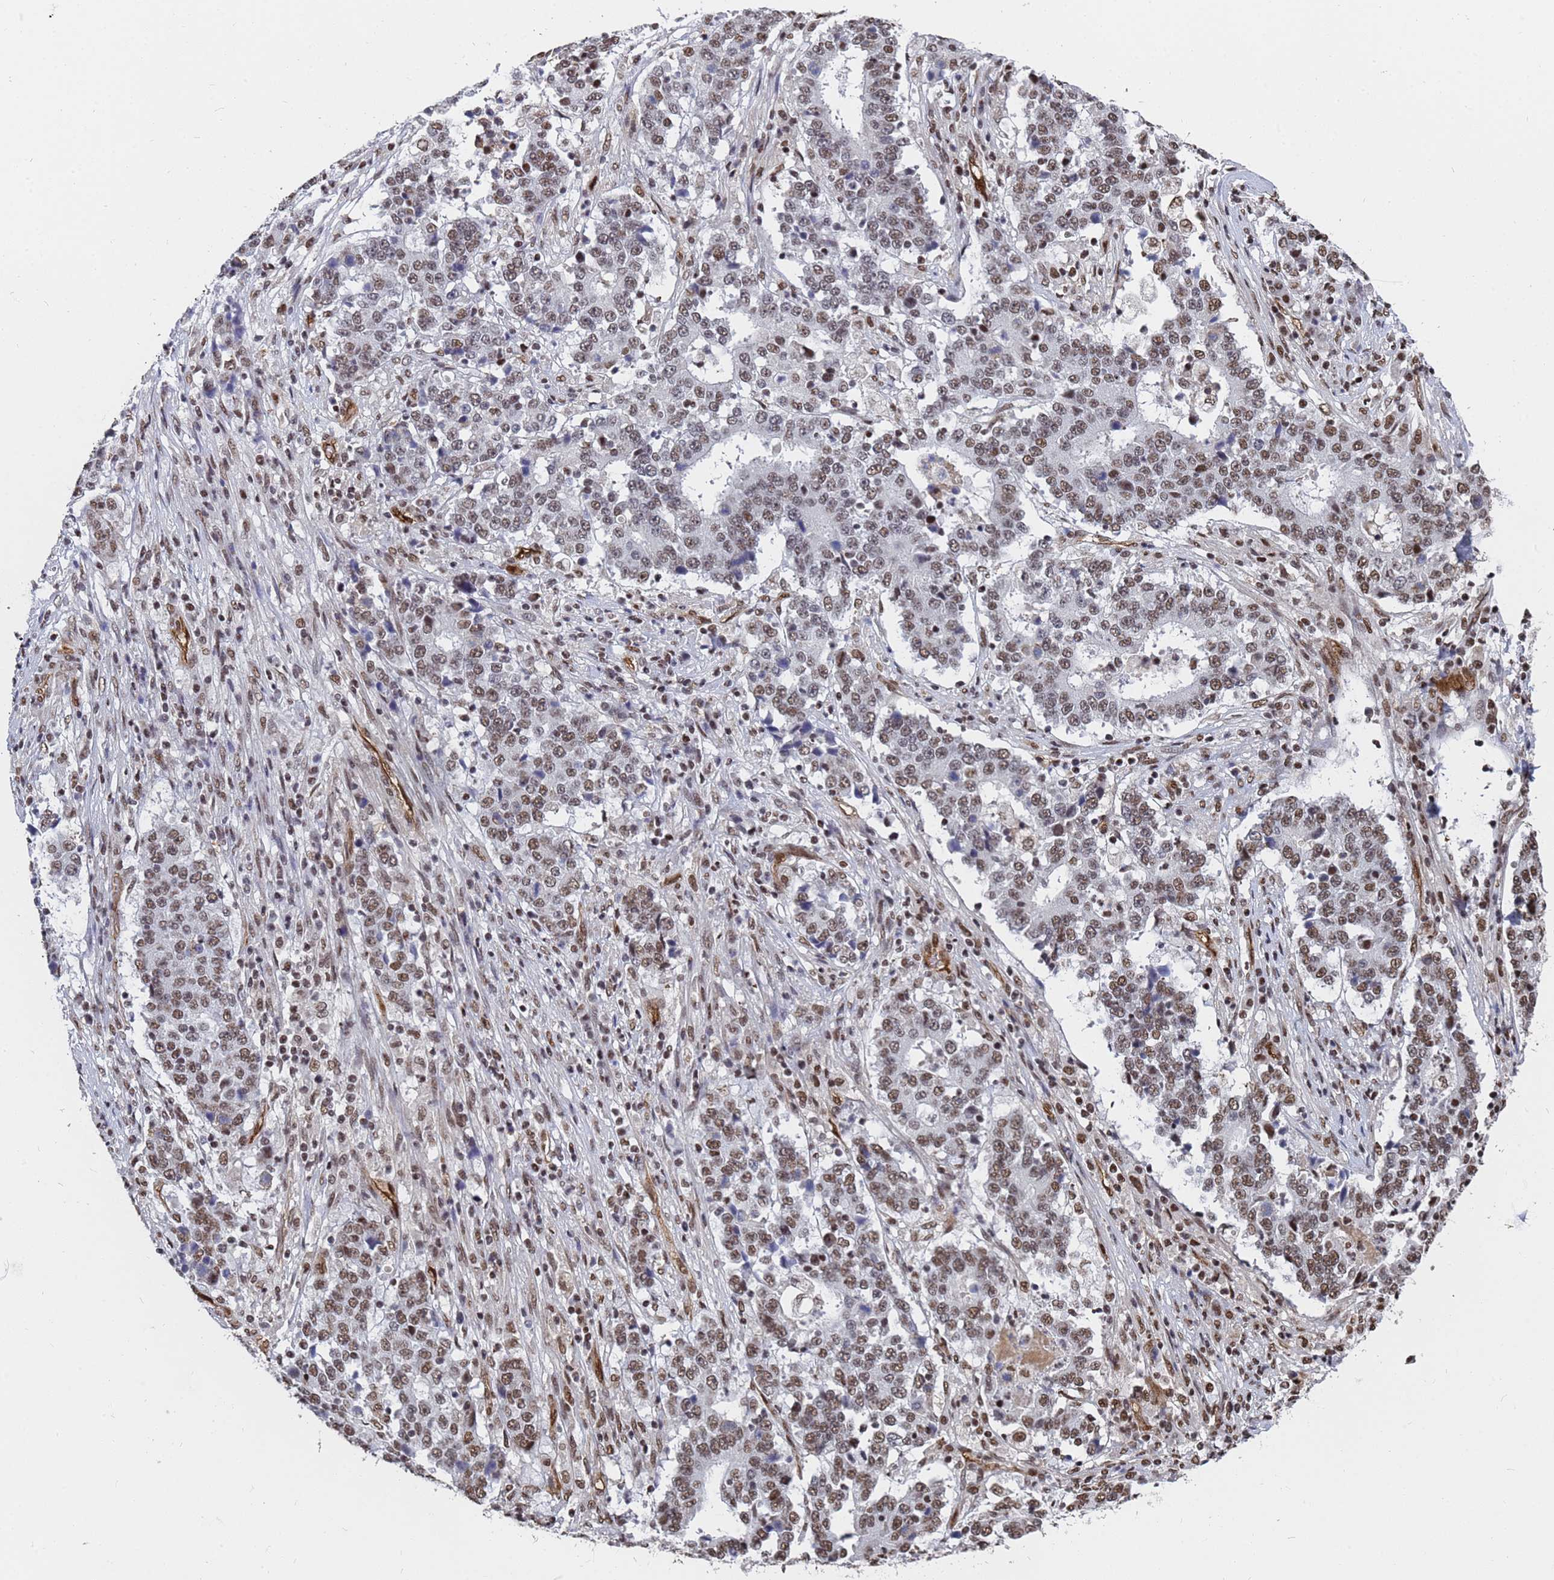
{"staining": {"intensity": "moderate", "quantity": "25%-75%", "location": "nuclear"}, "tissue": "stomach cancer", "cell_type": "Tumor cells", "image_type": "cancer", "snomed": [{"axis": "morphology", "description": "Adenocarcinoma, NOS"}, {"axis": "topography", "description": "Stomach"}], "caption": "Approximately 25%-75% of tumor cells in human stomach cancer reveal moderate nuclear protein expression as visualized by brown immunohistochemical staining.", "gene": "RAVER2", "patient": {"sex": "male", "age": 59}}